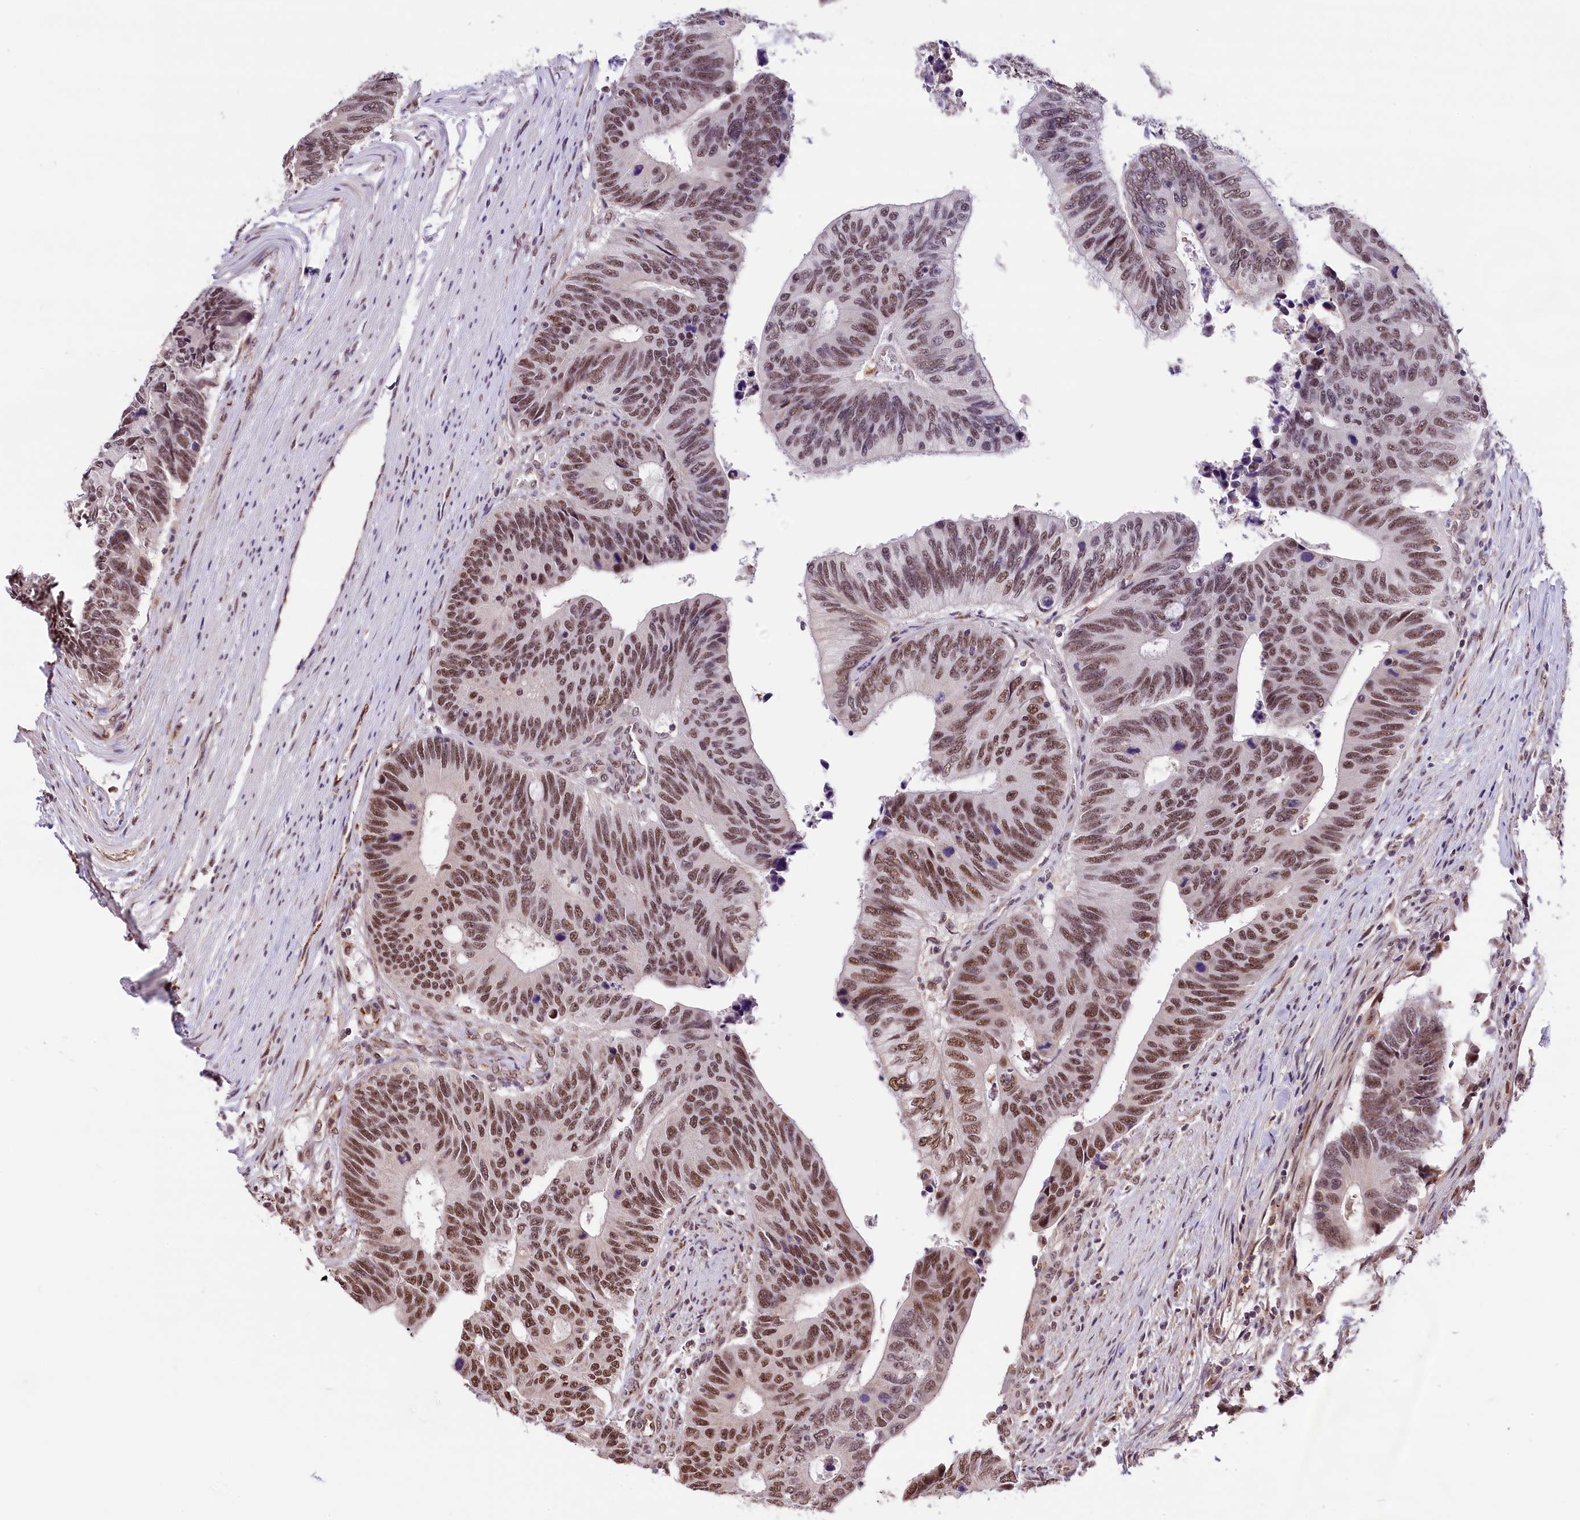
{"staining": {"intensity": "moderate", "quantity": ">75%", "location": "nuclear"}, "tissue": "colorectal cancer", "cell_type": "Tumor cells", "image_type": "cancer", "snomed": [{"axis": "morphology", "description": "Adenocarcinoma, NOS"}, {"axis": "topography", "description": "Colon"}], "caption": "This histopathology image exhibits immunohistochemistry (IHC) staining of human adenocarcinoma (colorectal), with medium moderate nuclear positivity in approximately >75% of tumor cells.", "gene": "MRPL54", "patient": {"sex": "male", "age": 87}}